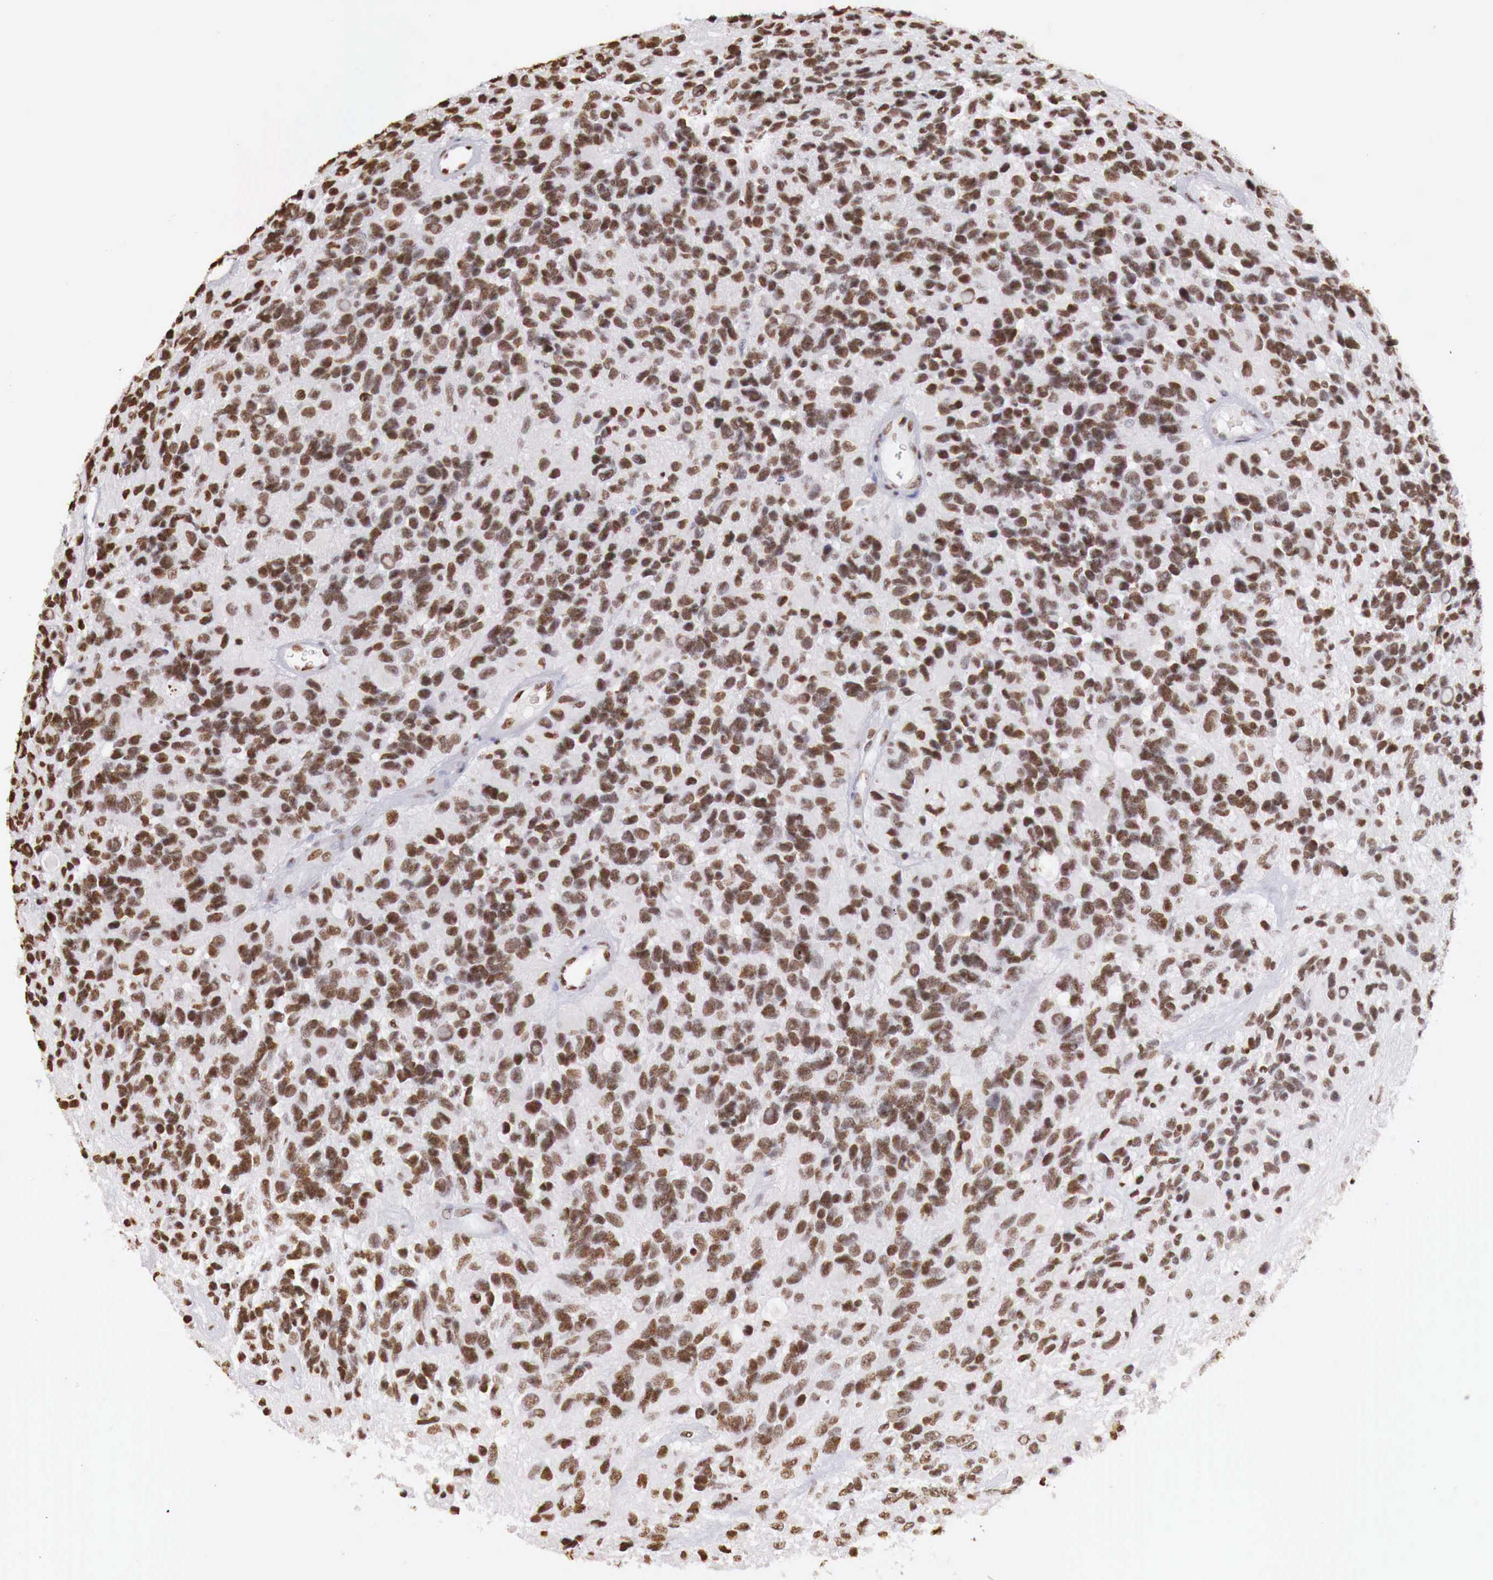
{"staining": {"intensity": "strong", "quantity": ">75%", "location": "nuclear"}, "tissue": "glioma", "cell_type": "Tumor cells", "image_type": "cancer", "snomed": [{"axis": "morphology", "description": "Glioma, malignant, High grade"}, {"axis": "topography", "description": "Brain"}], "caption": "Immunohistochemistry (IHC) of glioma demonstrates high levels of strong nuclear staining in about >75% of tumor cells.", "gene": "DKC1", "patient": {"sex": "male", "age": 77}}